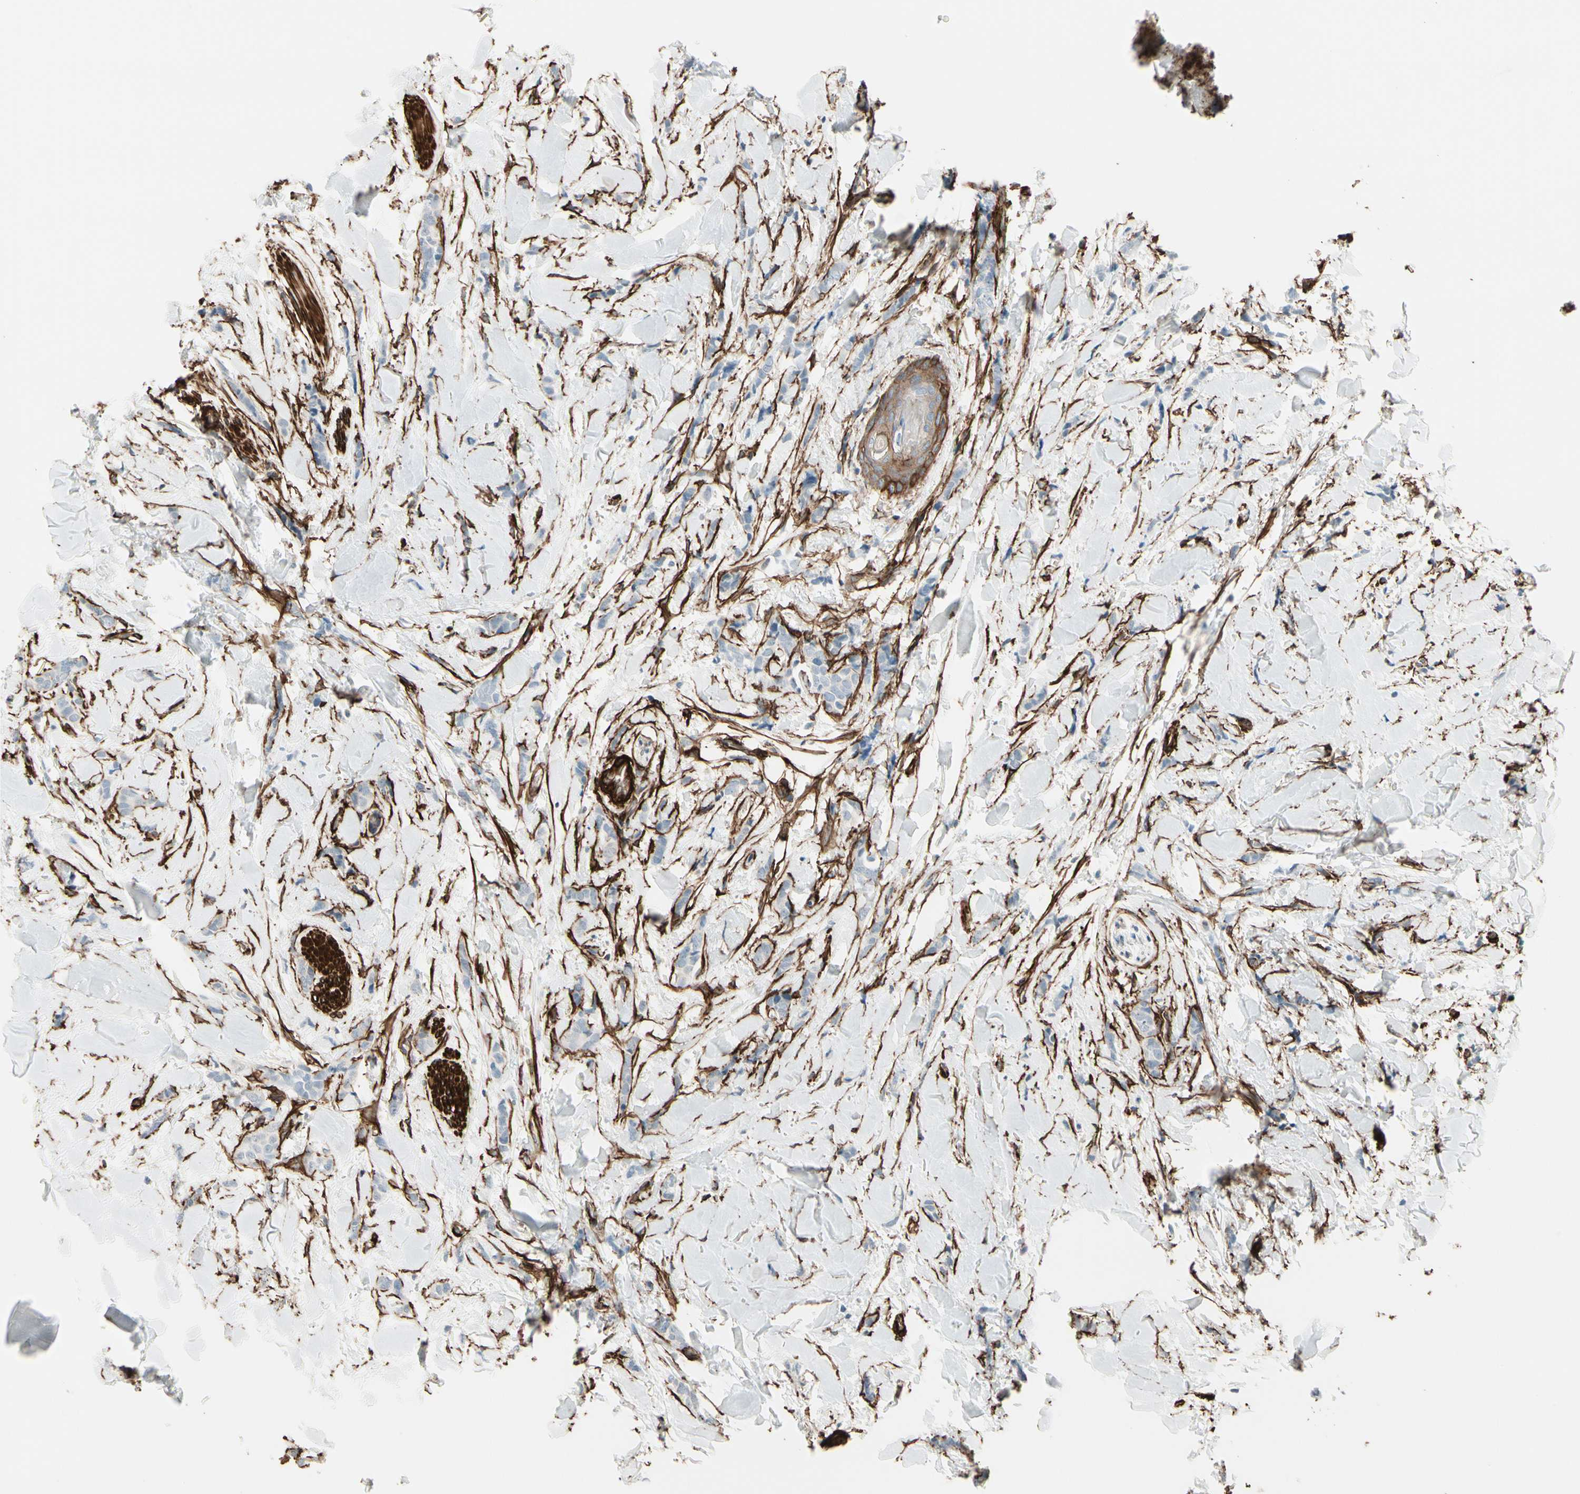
{"staining": {"intensity": "negative", "quantity": "none", "location": "none"}, "tissue": "breast cancer", "cell_type": "Tumor cells", "image_type": "cancer", "snomed": [{"axis": "morphology", "description": "Lobular carcinoma"}, {"axis": "topography", "description": "Skin"}, {"axis": "topography", "description": "Breast"}], "caption": "A high-resolution histopathology image shows IHC staining of breast lobular carcinoma, which displays no significant staining in tumor cells. (Immunohistochemistry (ihc), brightfield microscopy, high magnification).", "gene": "CALD1", "patient": {"sex": "female", "age": 46}}